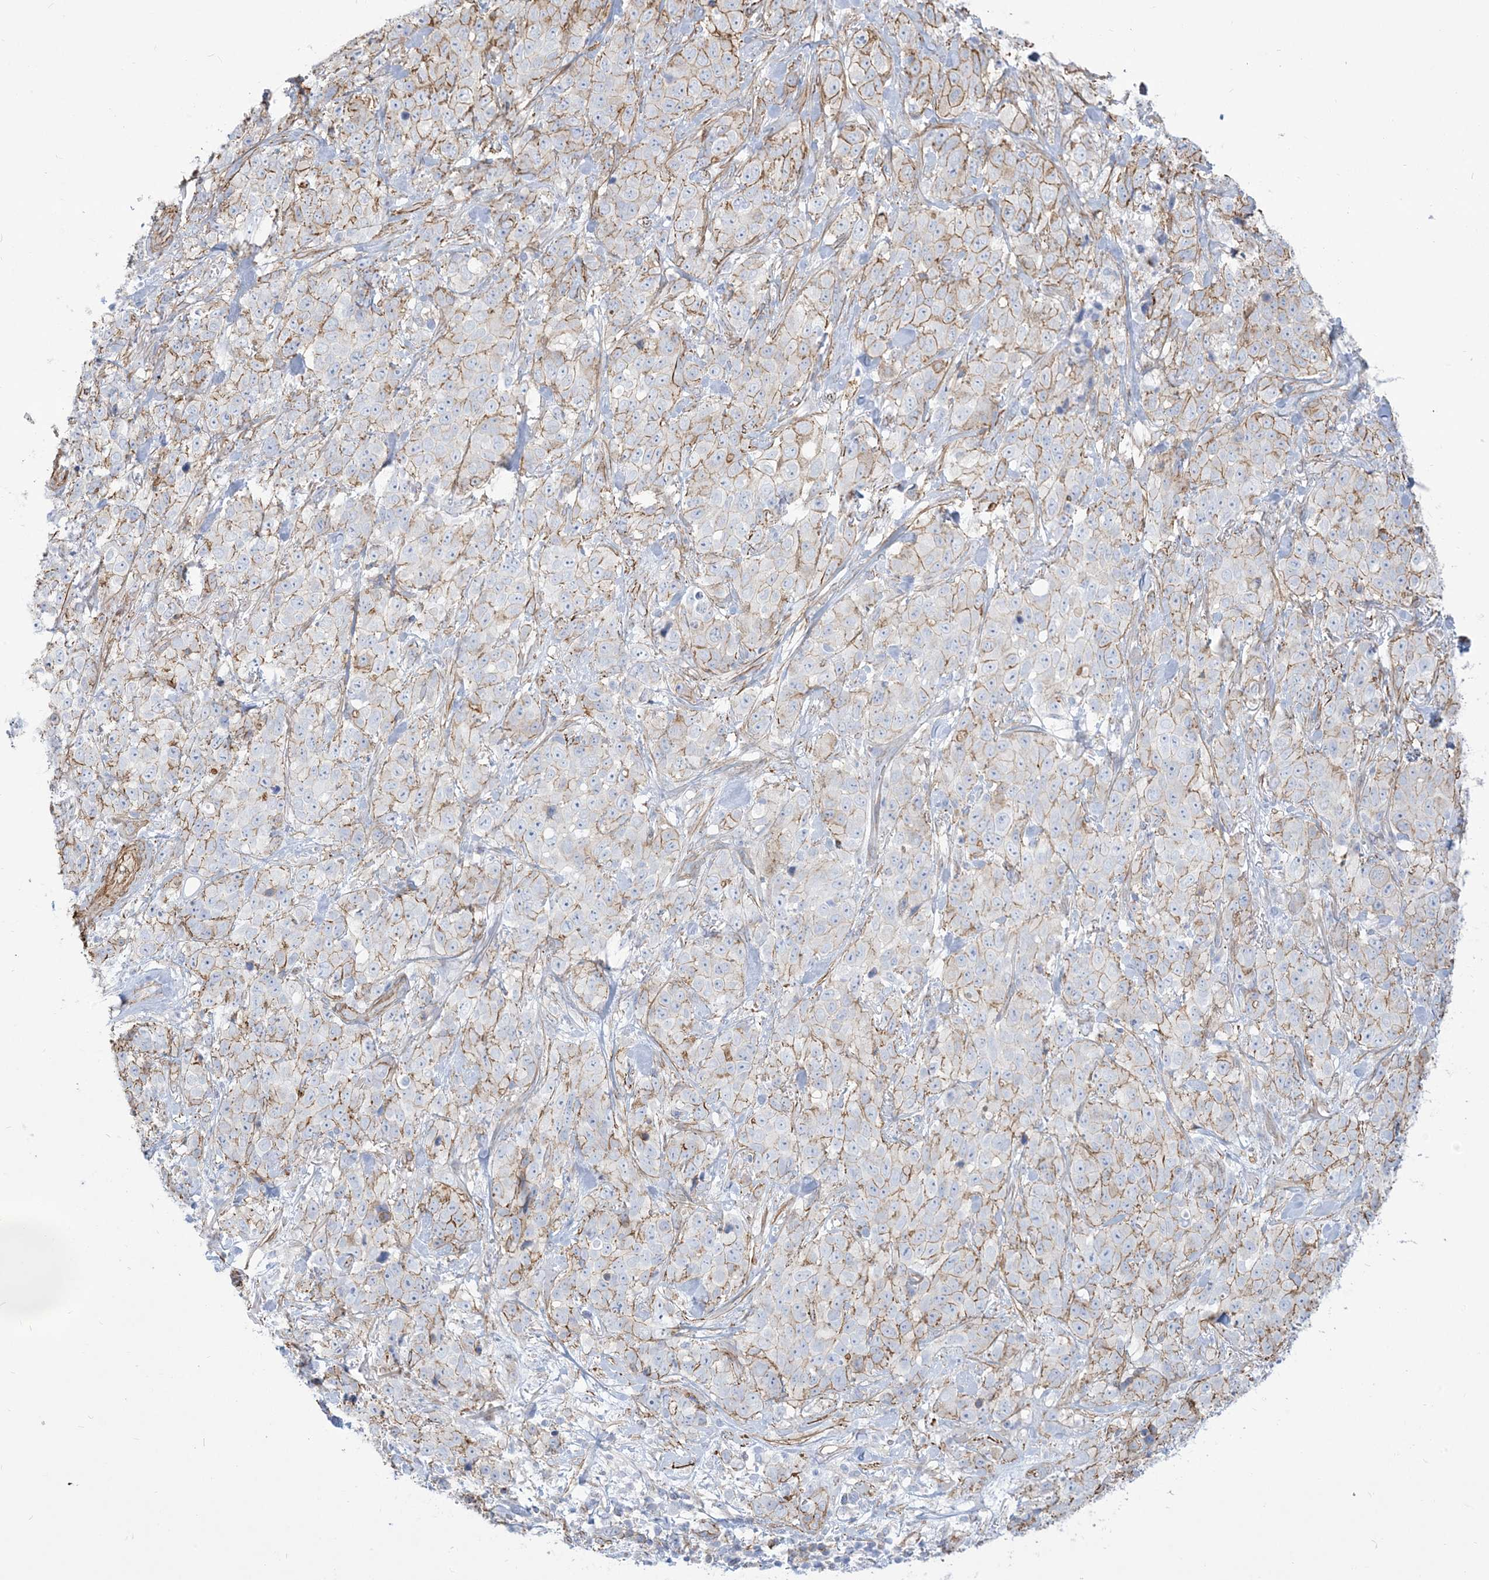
{"staining": {"intensity": "moderate", "quantity": "<25%", "location": "cytoplasmic/membranous"}, "tissue": "stomach cancer", "cell_type": "Tumor cells", "image_type": "cancer", "snomed": [{"axis": "morphology", "description": "Adenocarcinoma, NOS"}, {"axis": "topography", "description": "Stomach"}], "caption": "A high-resolution histopathology image shows immunohistochemistry staining of stomach cancer (adenocarcinoma), which demonstrates moderate cytoplasmic/membranous positivity in approximately <25% of tumor cells.", "gene": "B3GNT7", "patient": {"sex": "male", "age": 48}}